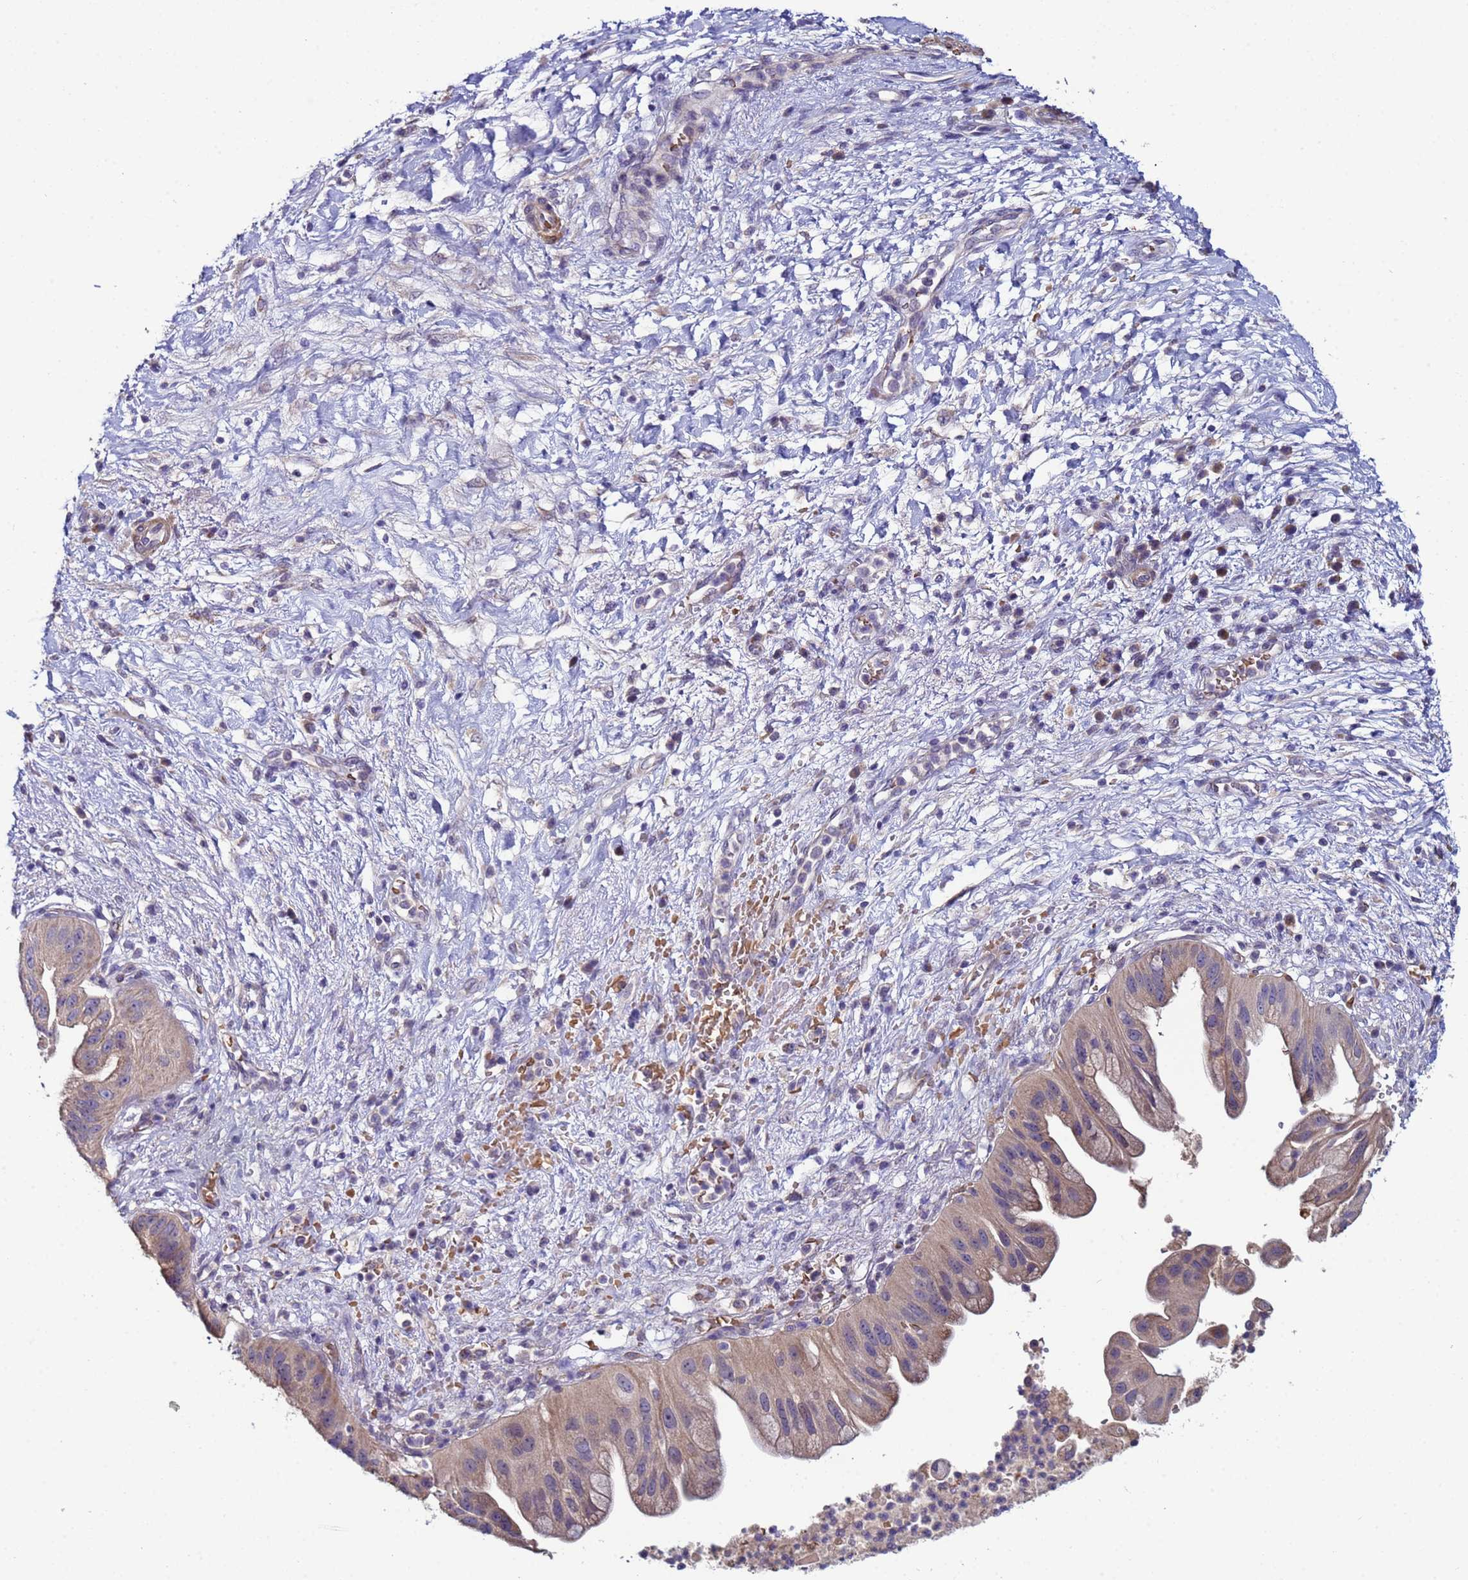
{"staining": {"intensity": "weak", "quantity": "25%-75%", "location": "cytoplasmic/membranous"}, "tissue": "pancreatic cancer", "cell_type": "Tumor cells", "image_type": "cancer", "snomed": [{"axis": "morphology", "description": "Adenocarcinoma, NOS"}, {"axis": "topography", "description": "Pancreas"}], "caption": "Immunohistochemistry (DAB (3,3'-diaminobenzidine)) staining of human pancreatic cancer reveals weak cytoplasmic/membranous protein expression in approximately 25%-75% of tumor cells.", "gene": "CLHC1", "patient": {"sex": "male", "age": 68}}